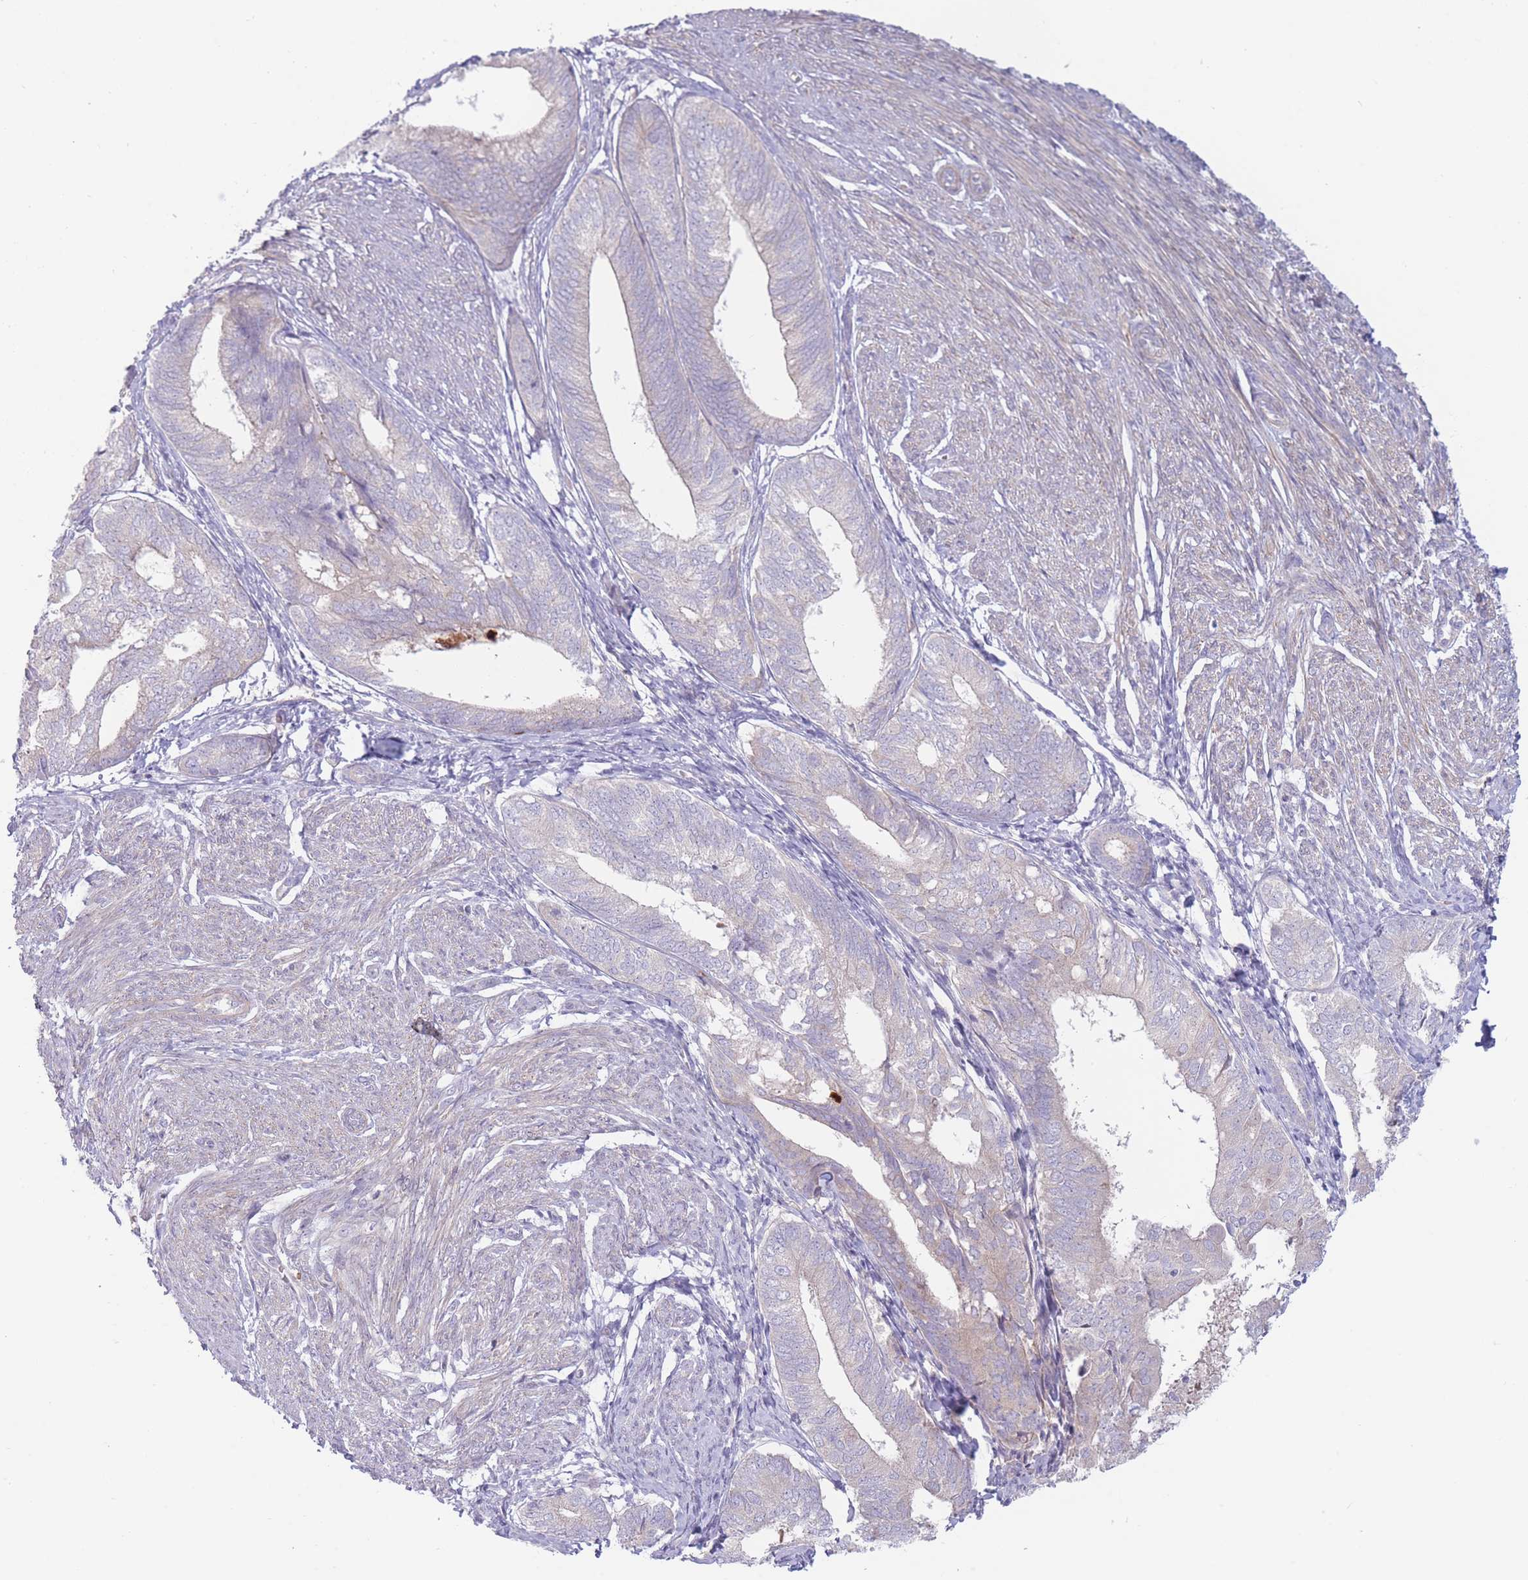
{"staining": {"intensity": "negative", "quantity": "none", "location": "none"}, "tissue": "endometrial cancer", "cell_type": "Tumor cells", "image_type": "cancer", "snomed": [{"axis": "morphology", "description": "Adenocarcinoma, NOS"}, {"axis": "topography", "description": "Endometrium"}], "caption": "An immunohistochemistry histopathology image of endometrial cancer (adenocarcinoma) is shown. There is no staining in tumor cells of endometrial cancer (adenocarcinoma).", "gene": "PNPLA5", "patient": {"sex": "female", "age": 87}}